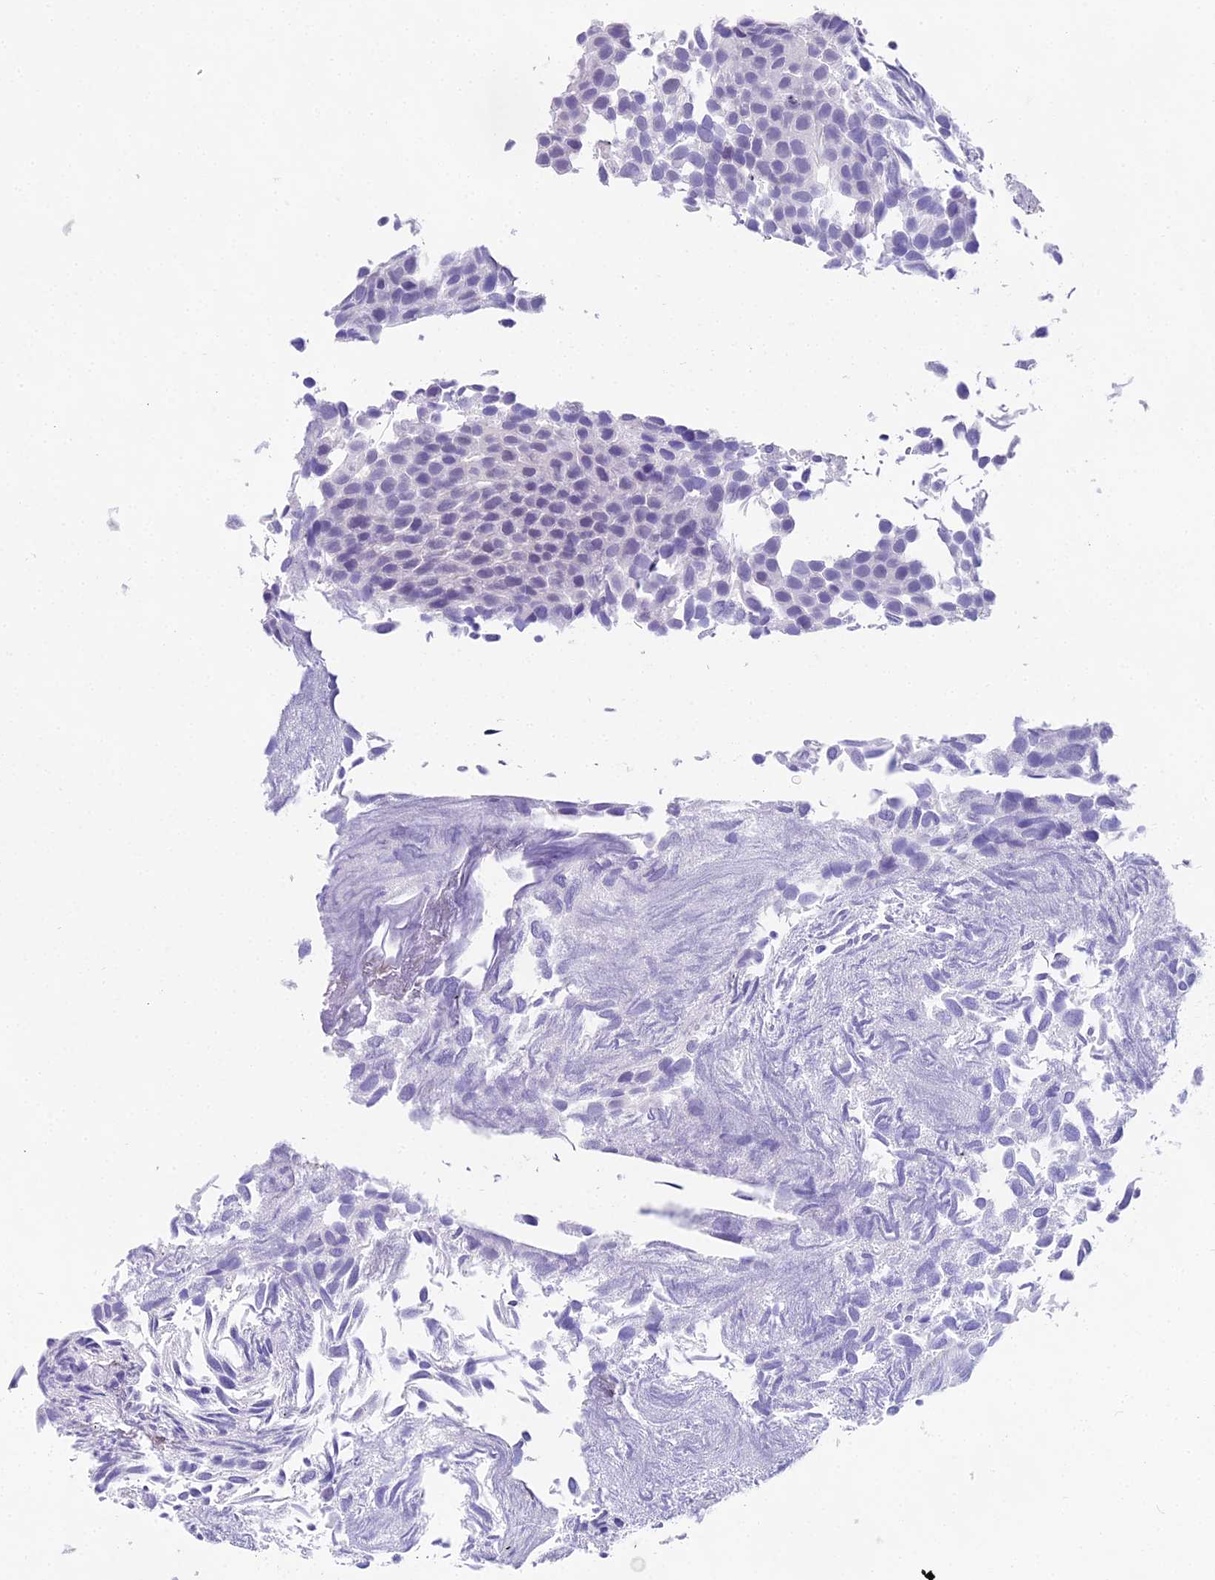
{"staining": {"intensity": "negative", "quantity": "none", "location": "none"}, "tissue": "urothelial cancer", "cell_type": "Tumor cells", "image_type": "cancer", "snomed": [{"axis": "morphology", "description": "Urothelial carcinoma, Low grade"}, {"axis": "topography", "description": "Urinary bladder"}], "caption": "There is no significant staining in tumor cells of urothelial cancer. (Brightfield microscopy of DAB (3,3'-diaminobenzidine) IHC at high magnification).", "gene": "MAT2A", "patient": {"sex": "male", "age": 89}}